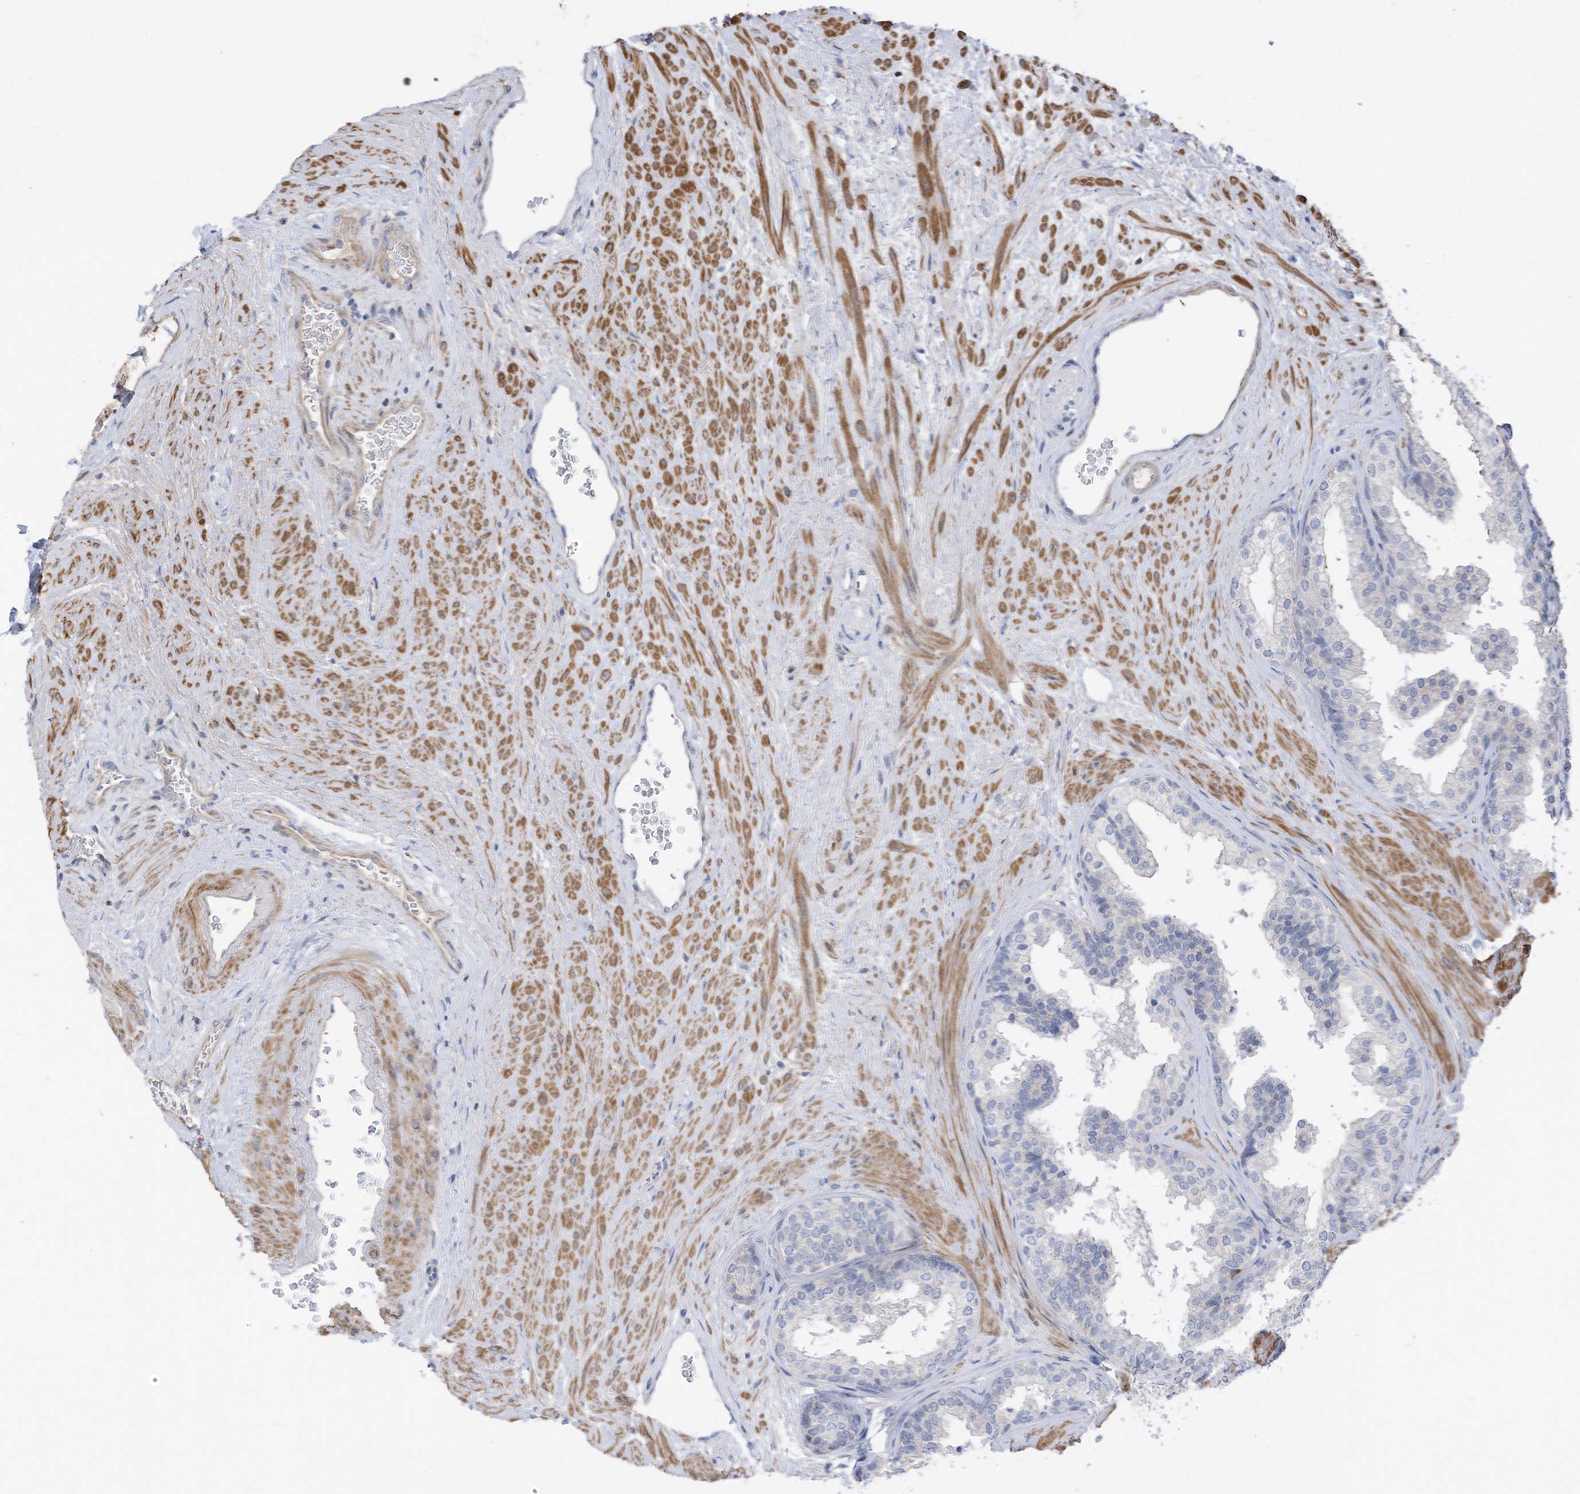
{"staining": {"intensity": "negative", "quantity": "none", "location": "none"}, "tissue": "prostate", "cell_type": "Glandular cells", "image_type": "normal", "snomed": [{"axis": "morphology", "description": "Normal tissue, NOS"}, {"axis": "topography", "description": "Prostate"}], "caption": "IHC micrograph of normal prostate: human prostate stained with DAB exhibits no significant protein staining in glandular cells.", "gene": "SLFN14", "patient": {"sex": "male", "age": 48}}